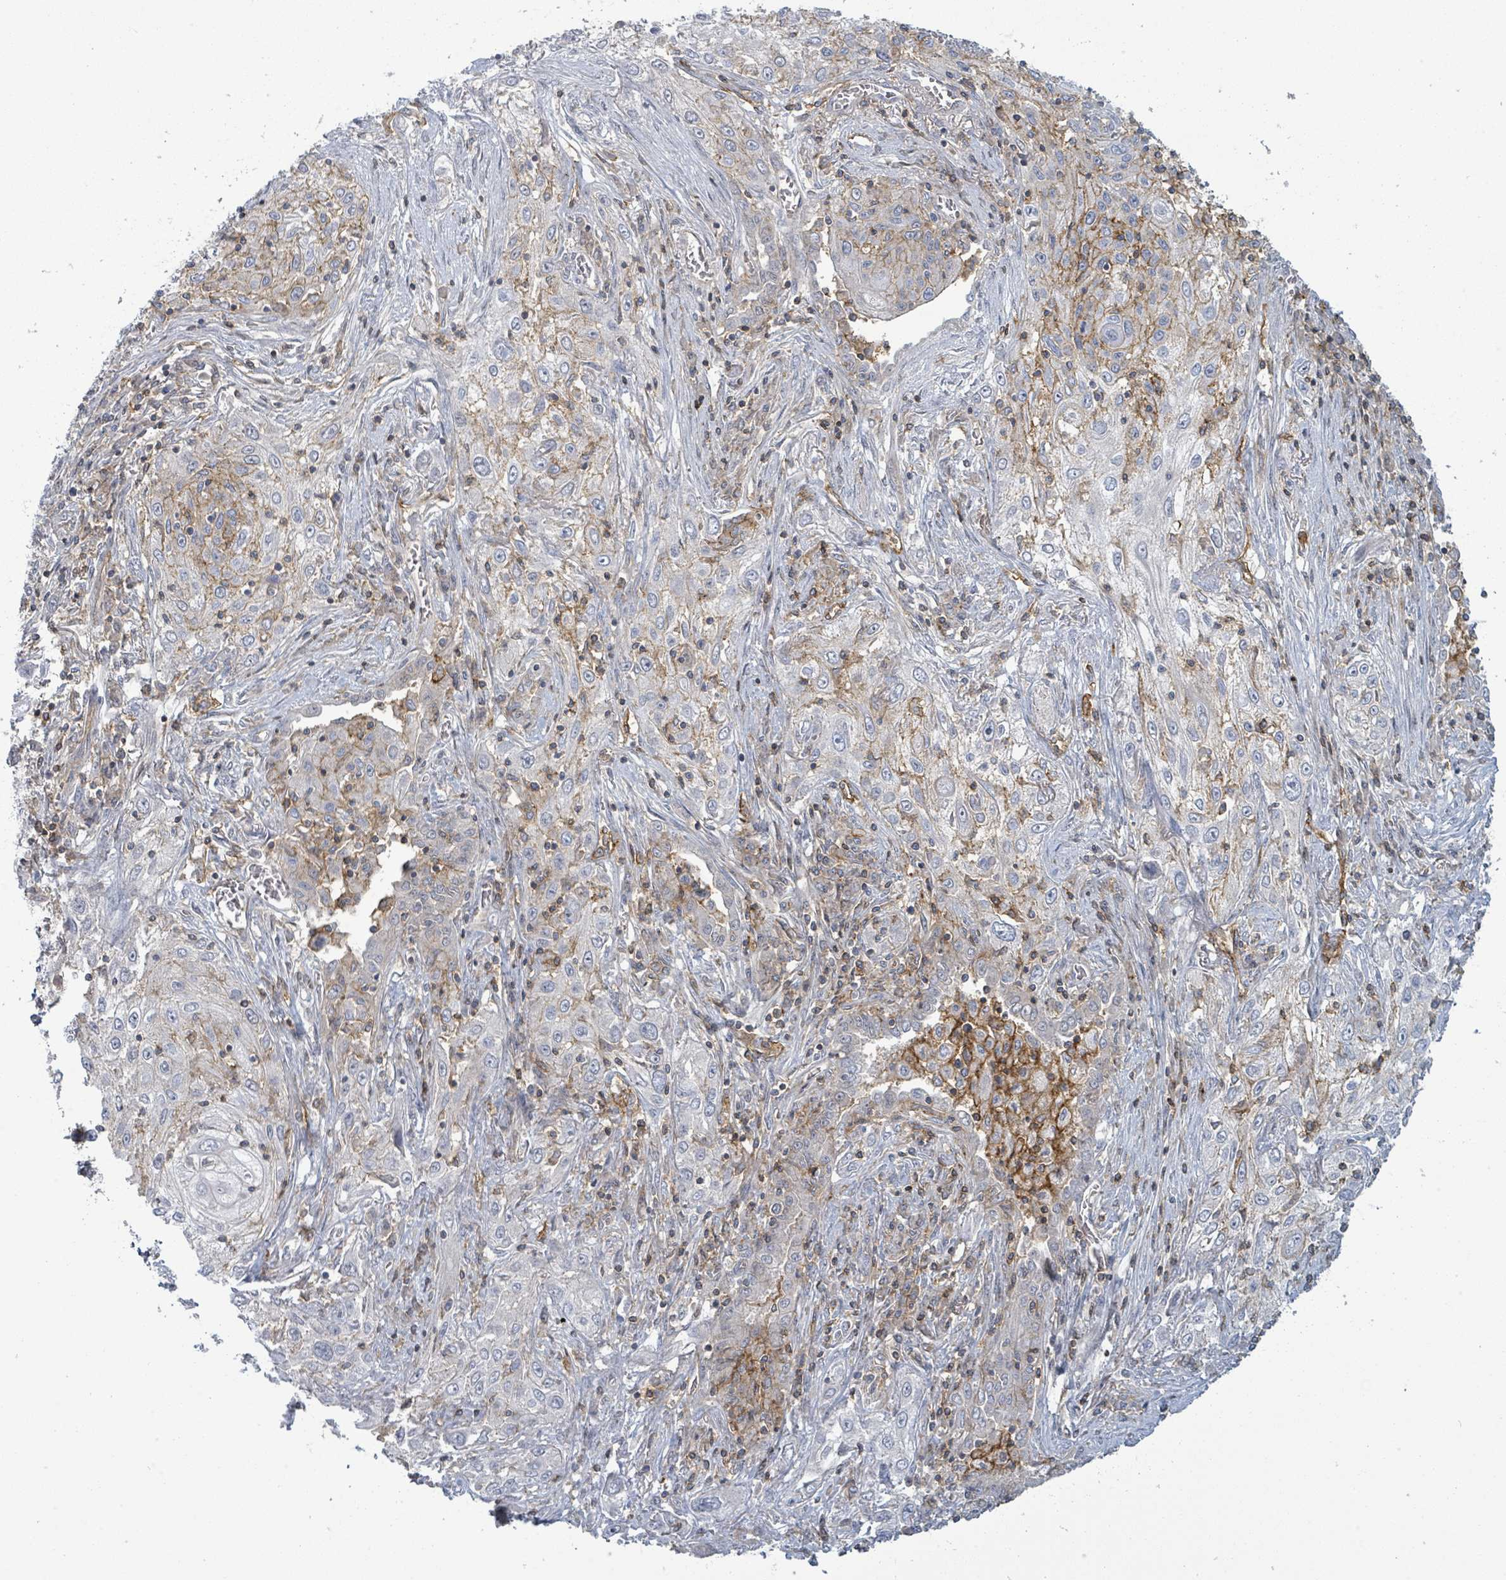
{"staining": {"intensity": "weak", "quantity": "<25%", "location": "cytoplasmic/membranous"}, "tissue": "lung cancer", "cell_type": "Tumor cells", "image_type": "cancer", "snomed": [{"axis": "morphology", "description": "Squamous cell carcinoma, NOS"}, {"axis": "topography", "description": "Lung"}], "caption": "IHC micrograph of neoplastic tissue: lung cancer (squamous cell carcinoma) stained with DAB (3,3'-diaminobenzidine) reveals no significant protein staining in tumor cells.", "gene": "TNFRSF14", "patient": {"sex": "female", "age": 69}}